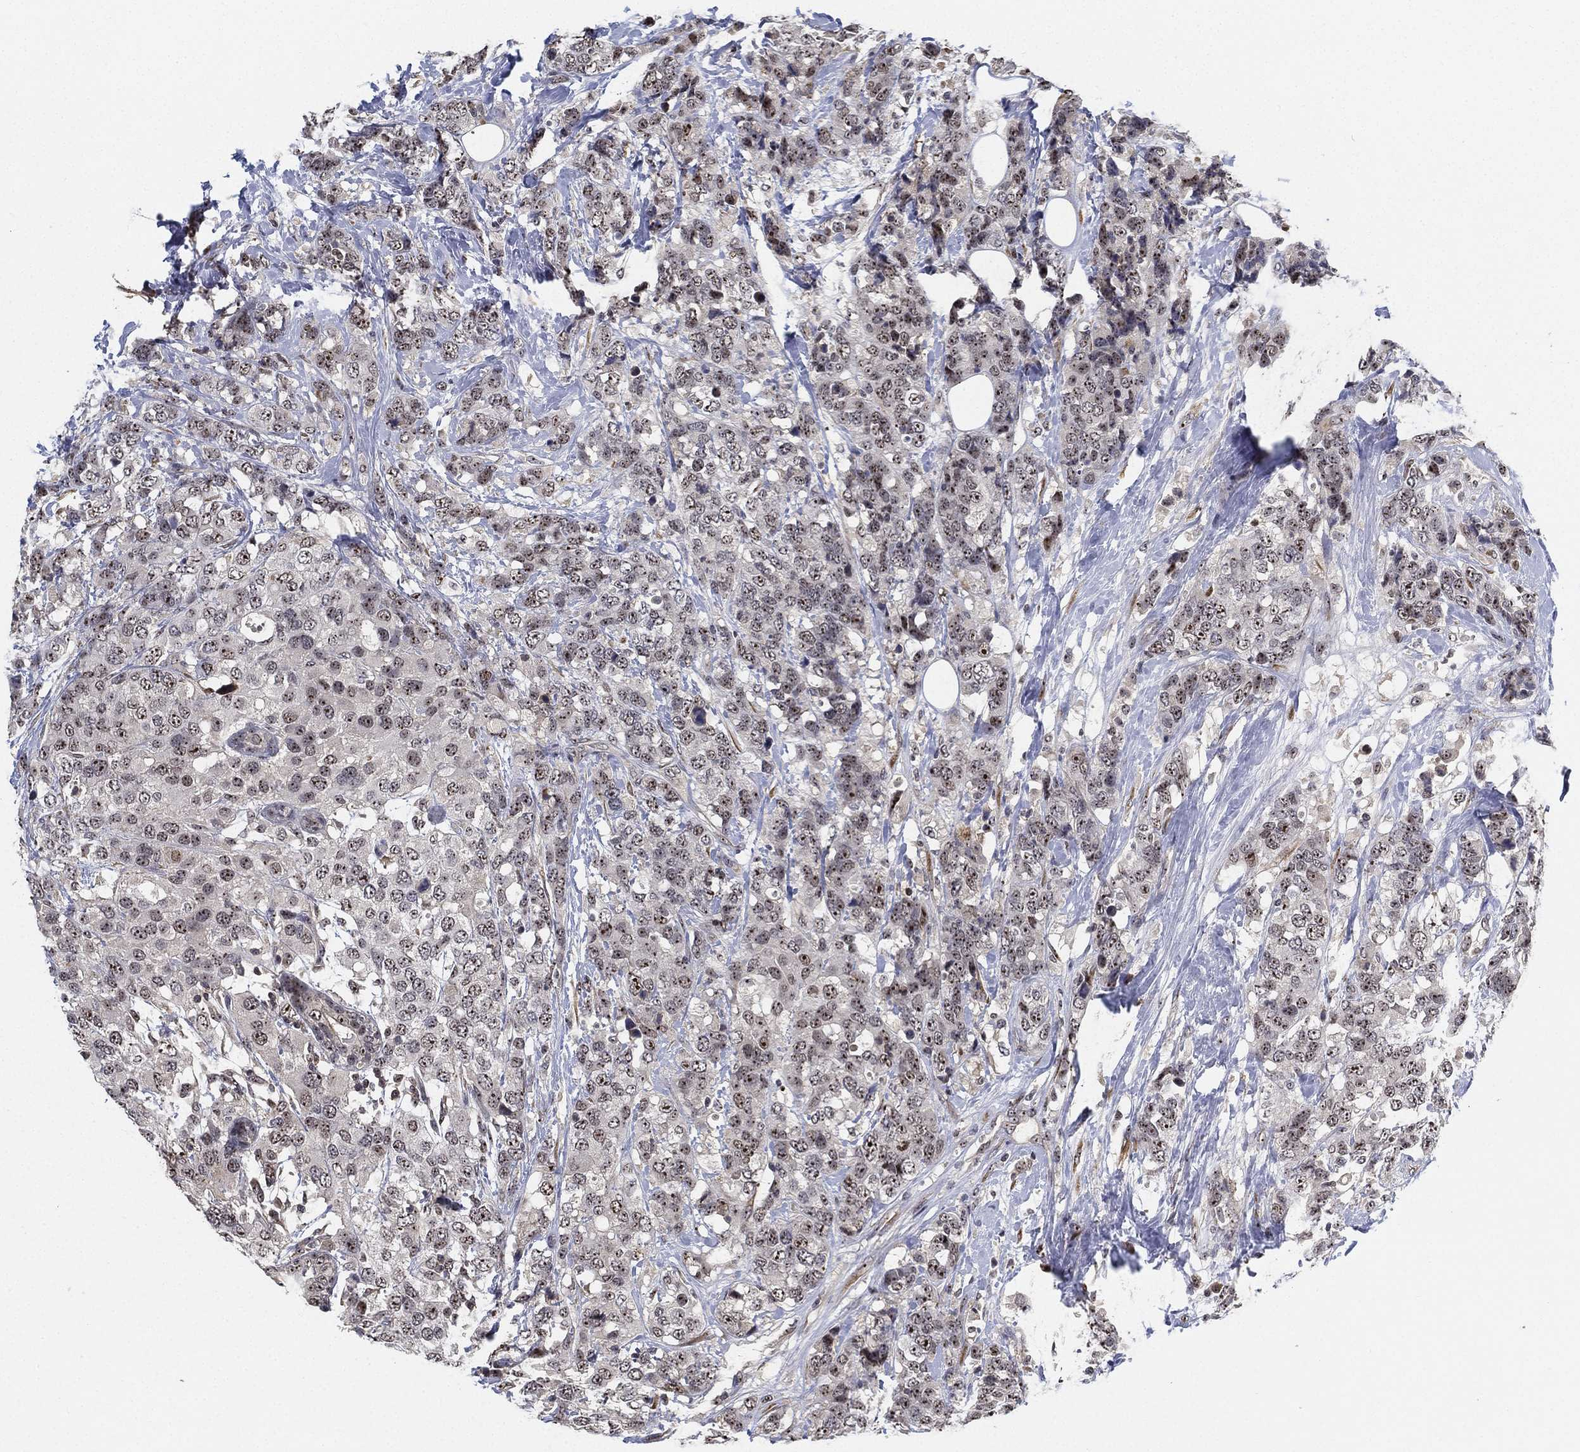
{"staining": {"intensity": "weak", "quantity": ">75%", "location": "cytoplasmic/membranous,nuclear"}, "tissue": "breast cancer", "cell_type": "Tumor cells", "image_type": "cancer", "snomed": [{"axis": "morphology", "description": "Lobular carcinoma"}, {"axis": "topography", "description": "Breast"}], "caption": "Protein expression by immunohistochemistry (IHC) shows weak cytoplasmic/membranous and nuclear expression in approximately >75% of tumor cells in lobular carcinoma (breast).", "gene": "PPP1R16B", "patient": {"sex": "female", "age": 59}}